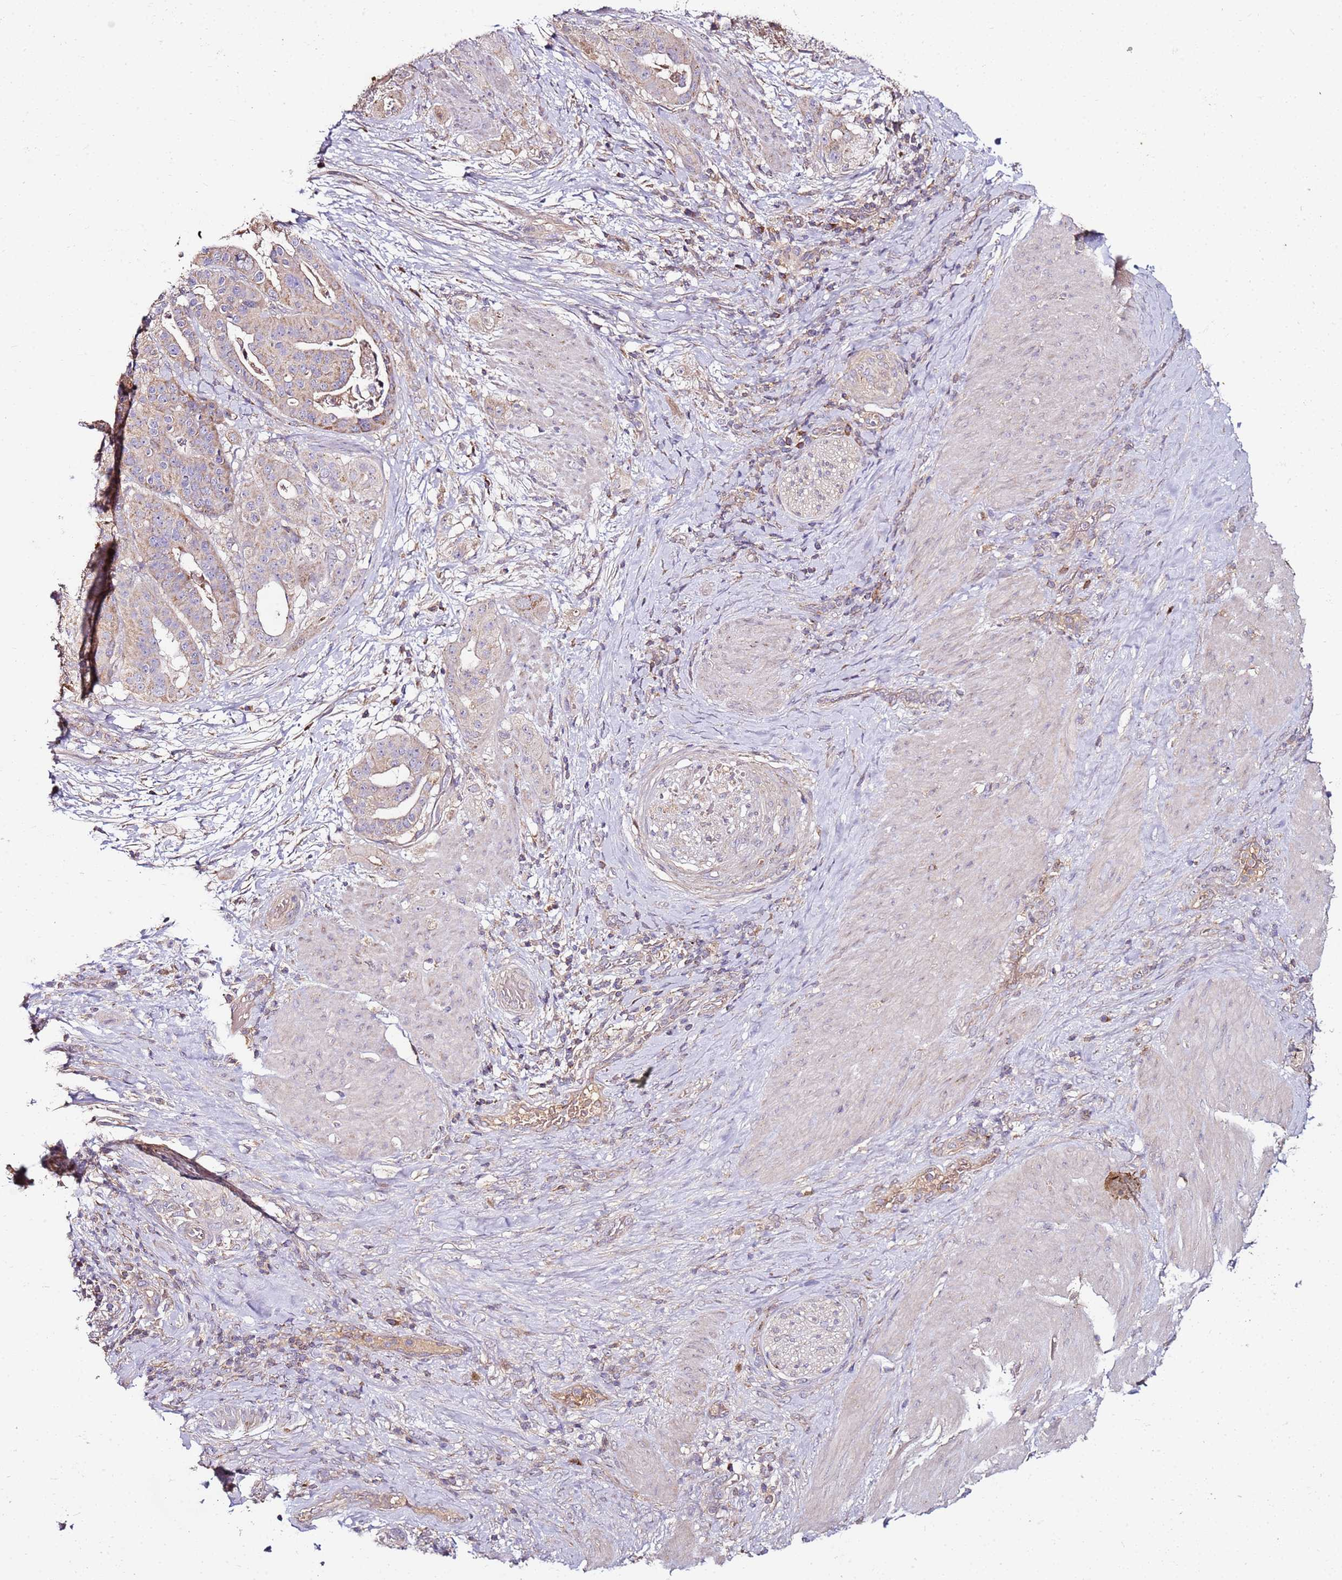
{"staining": {"intensity": "weak", "quantity": "25%-75%", "location": "cytoplasmic/membranous"}, "tissue": "stomach cancer", "cell_type": "Tumor cells", "image_type": "cancer", "snomed": [{"axis": "morphology", "description": "Adenocarcinoma, NOS"}, {"axis": "topography", "description": "Stomach"}], "caption": "This is a micrograph of IHC staining of stomach adenocarcinoma, which shows weak staining in the cytoplasmic/membranous of tumor cells.", "gene": "KRTAP21-3", "patient": {"sex": "male", "age": 48}}